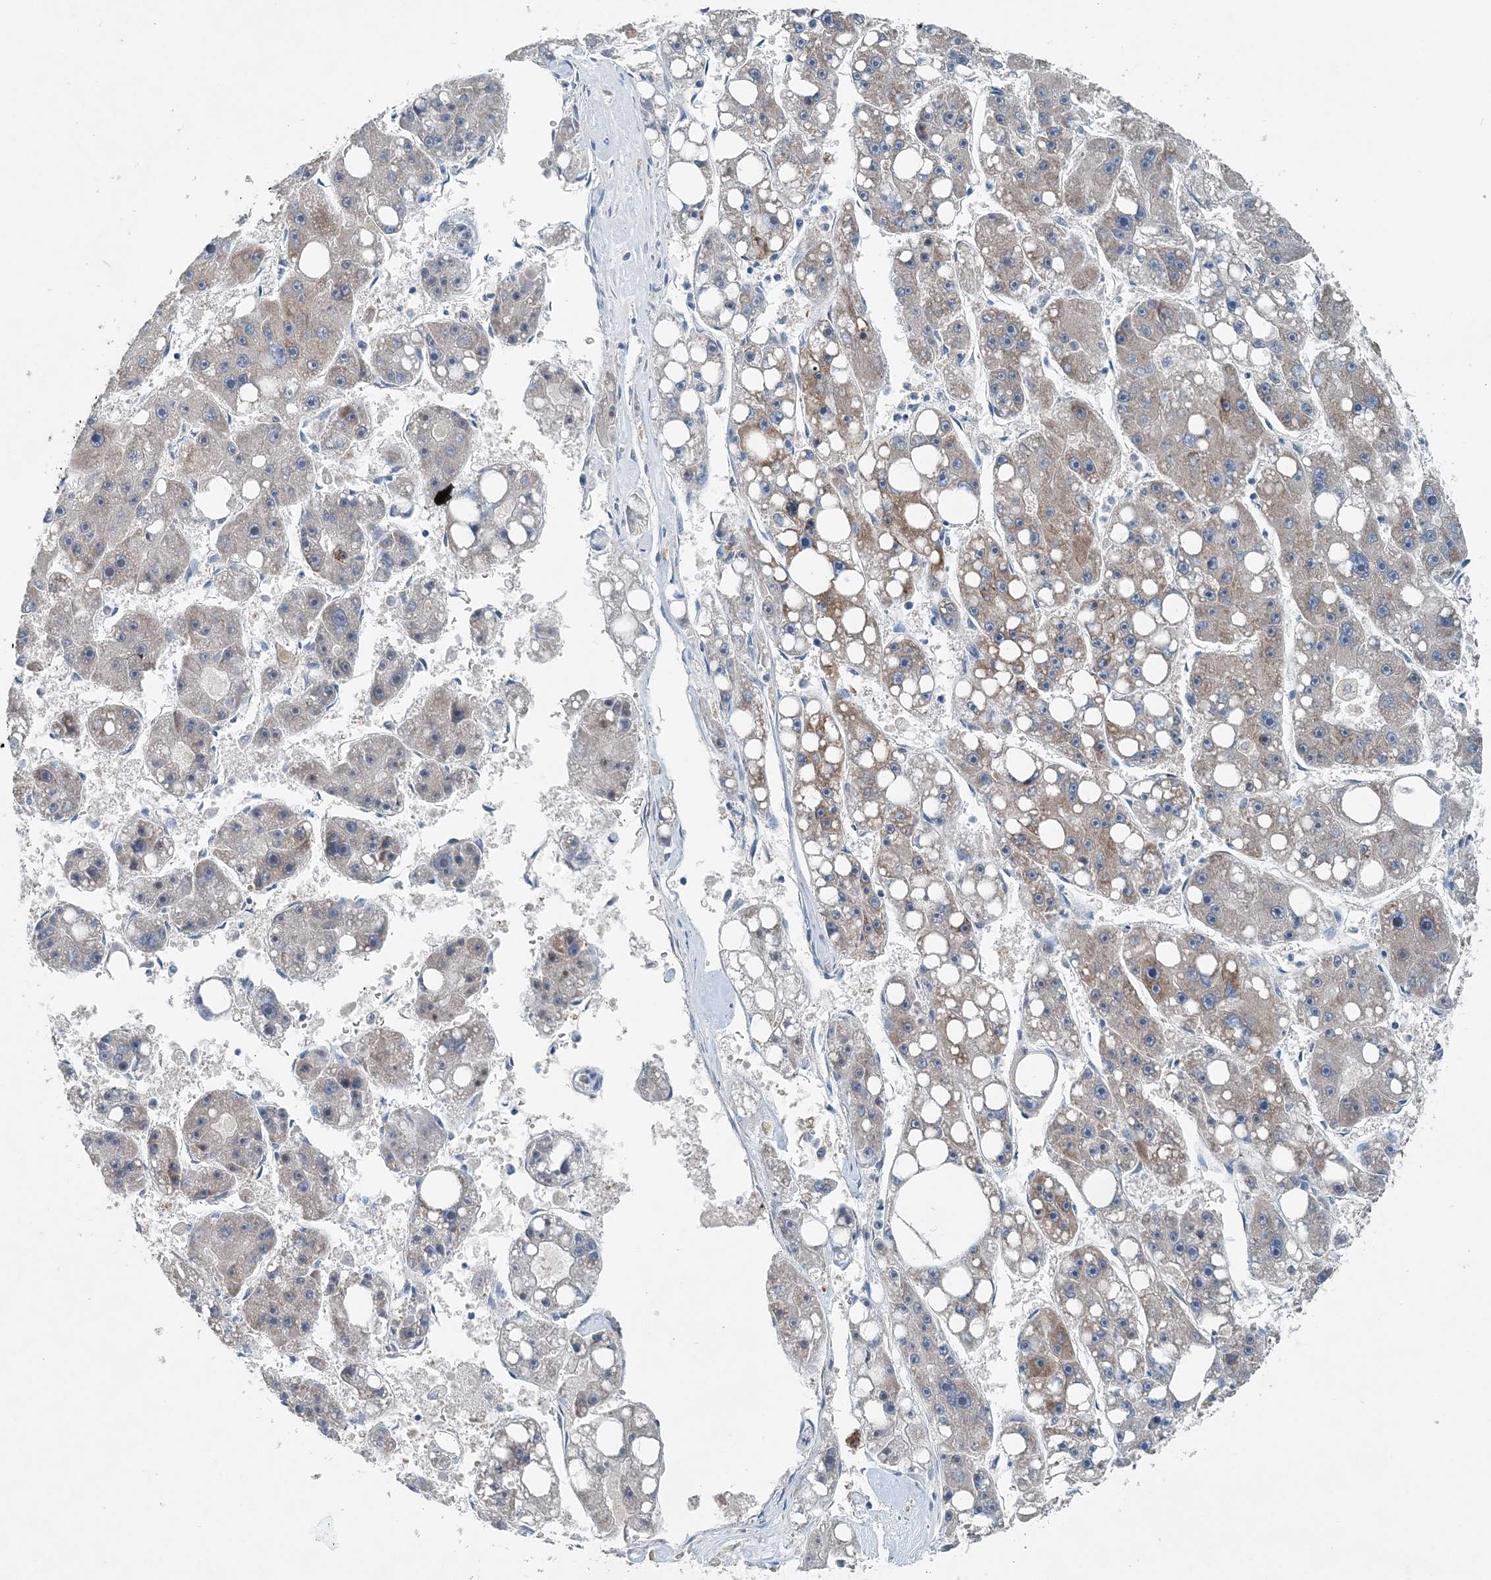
{"staining": {"intensity": "moderate", "quantity": "<25%", "location": "cytoplasmic/membranous"}, "tissue": "liver cancer", "cell_type": "Tumor cells", "image_type": "cancer", "snomed": [{"axis": "morphology", "description": "Carcinoma, Hepatocellular, NOS"}, {"axis": "topography", "description": "Liver"}], "caption": "A brown stain shows moderate cytoplasmic/membranous expression of a protein in hepatocellular carcinoma (liver) tumor cells. (DAB (3,3'-diaminobenzidine) IHC, brown staining for protein, blue staining for nuclei).", "gene": "EEF1A2", "patient": {"sex": "female", "age": 61}}